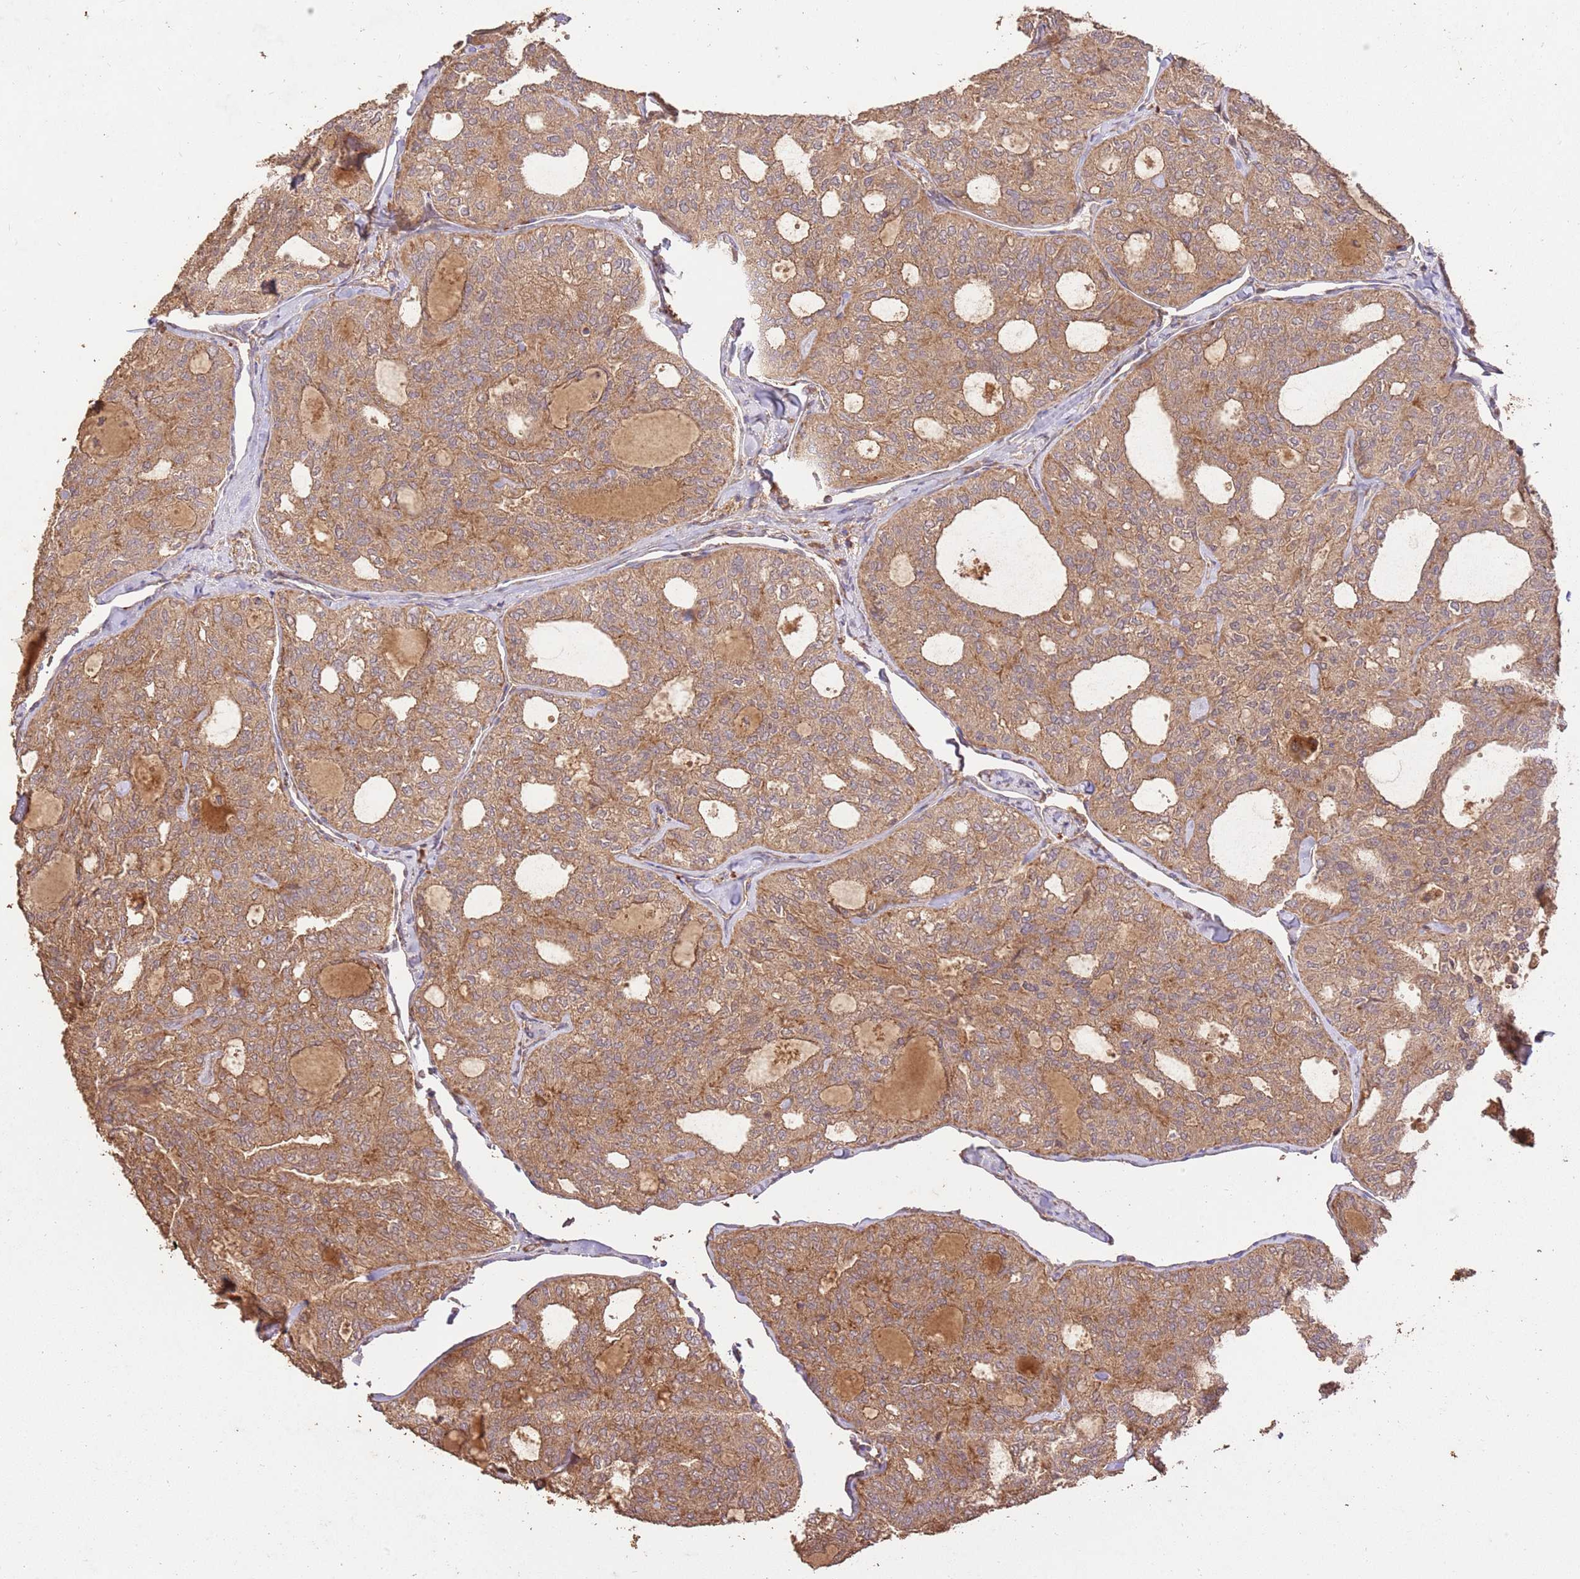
{"staining": {"intensity": "moderate", "quantity": ">75%", "location": "cytoplasmic/membranous"}, "tissue": "thyroid cancer", "cell_type": "Tumor cells", "image_type": "cancer", "snomed": [{"axis": "morphology", "description": "Follicular adenoma carcinoma, NOS"}, {"axis": "topography", "description": "Thyroid gland"}], "caption": "Immunohistochemical staining of human thyroid cancer (follicular adenoma carcinoma) demonstrates medium levels of moderate cytoplasmic/membranous expression in approximately >75% of tumor cells.", "gene": "LRRC28", "patient": {"sex": "male", "age": 75}}